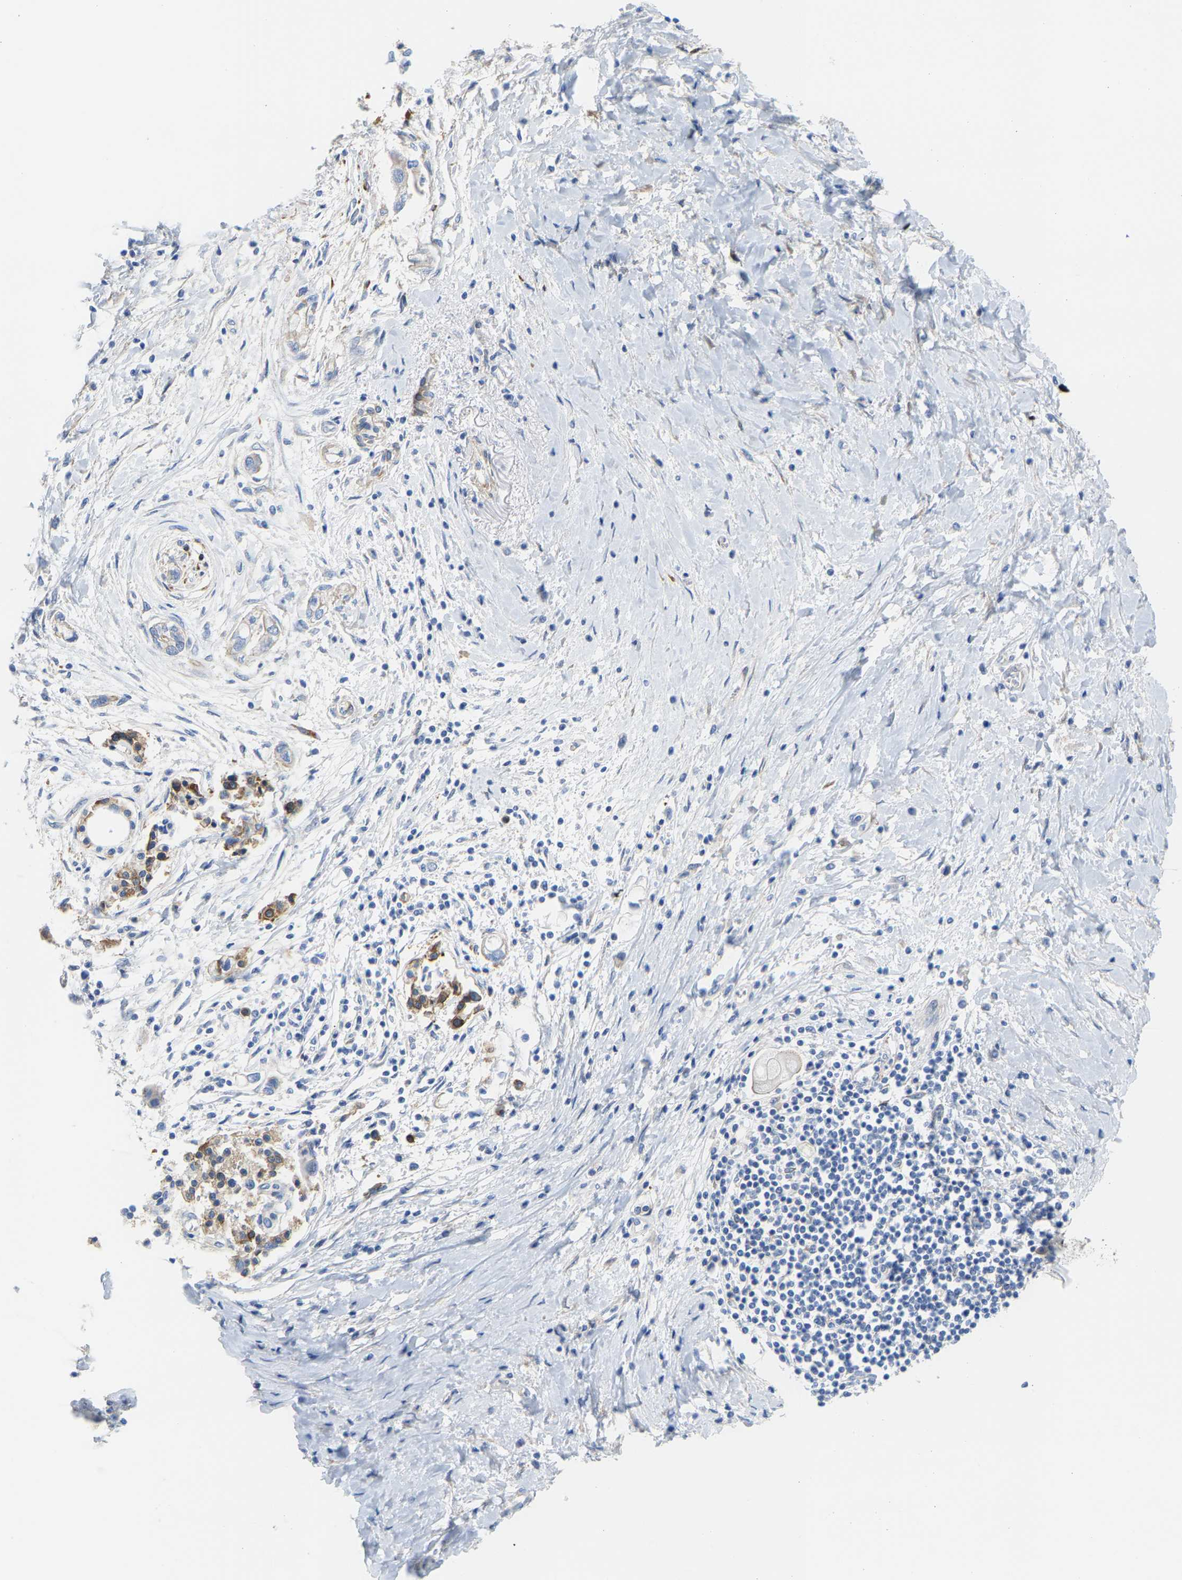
{"staining": {"intensity": "negative", "quantity": "none", "location": "none"}, "tissue": "pancreatic cancer", "cell_type": "Tumor cells", "image_type": "cancer", "snomed": [{"axis": "morphology", "description": "Adenocarcinoma, NOS"}, {"axis": "topography", "description": "Pancreas"}], "caption": "The micrograph exhibits no significant positivity in tumor cells of adenocarcinoma (pancreatic).", "gene": "DSCAM", "patient": {"sex": "male", "age": 59}}